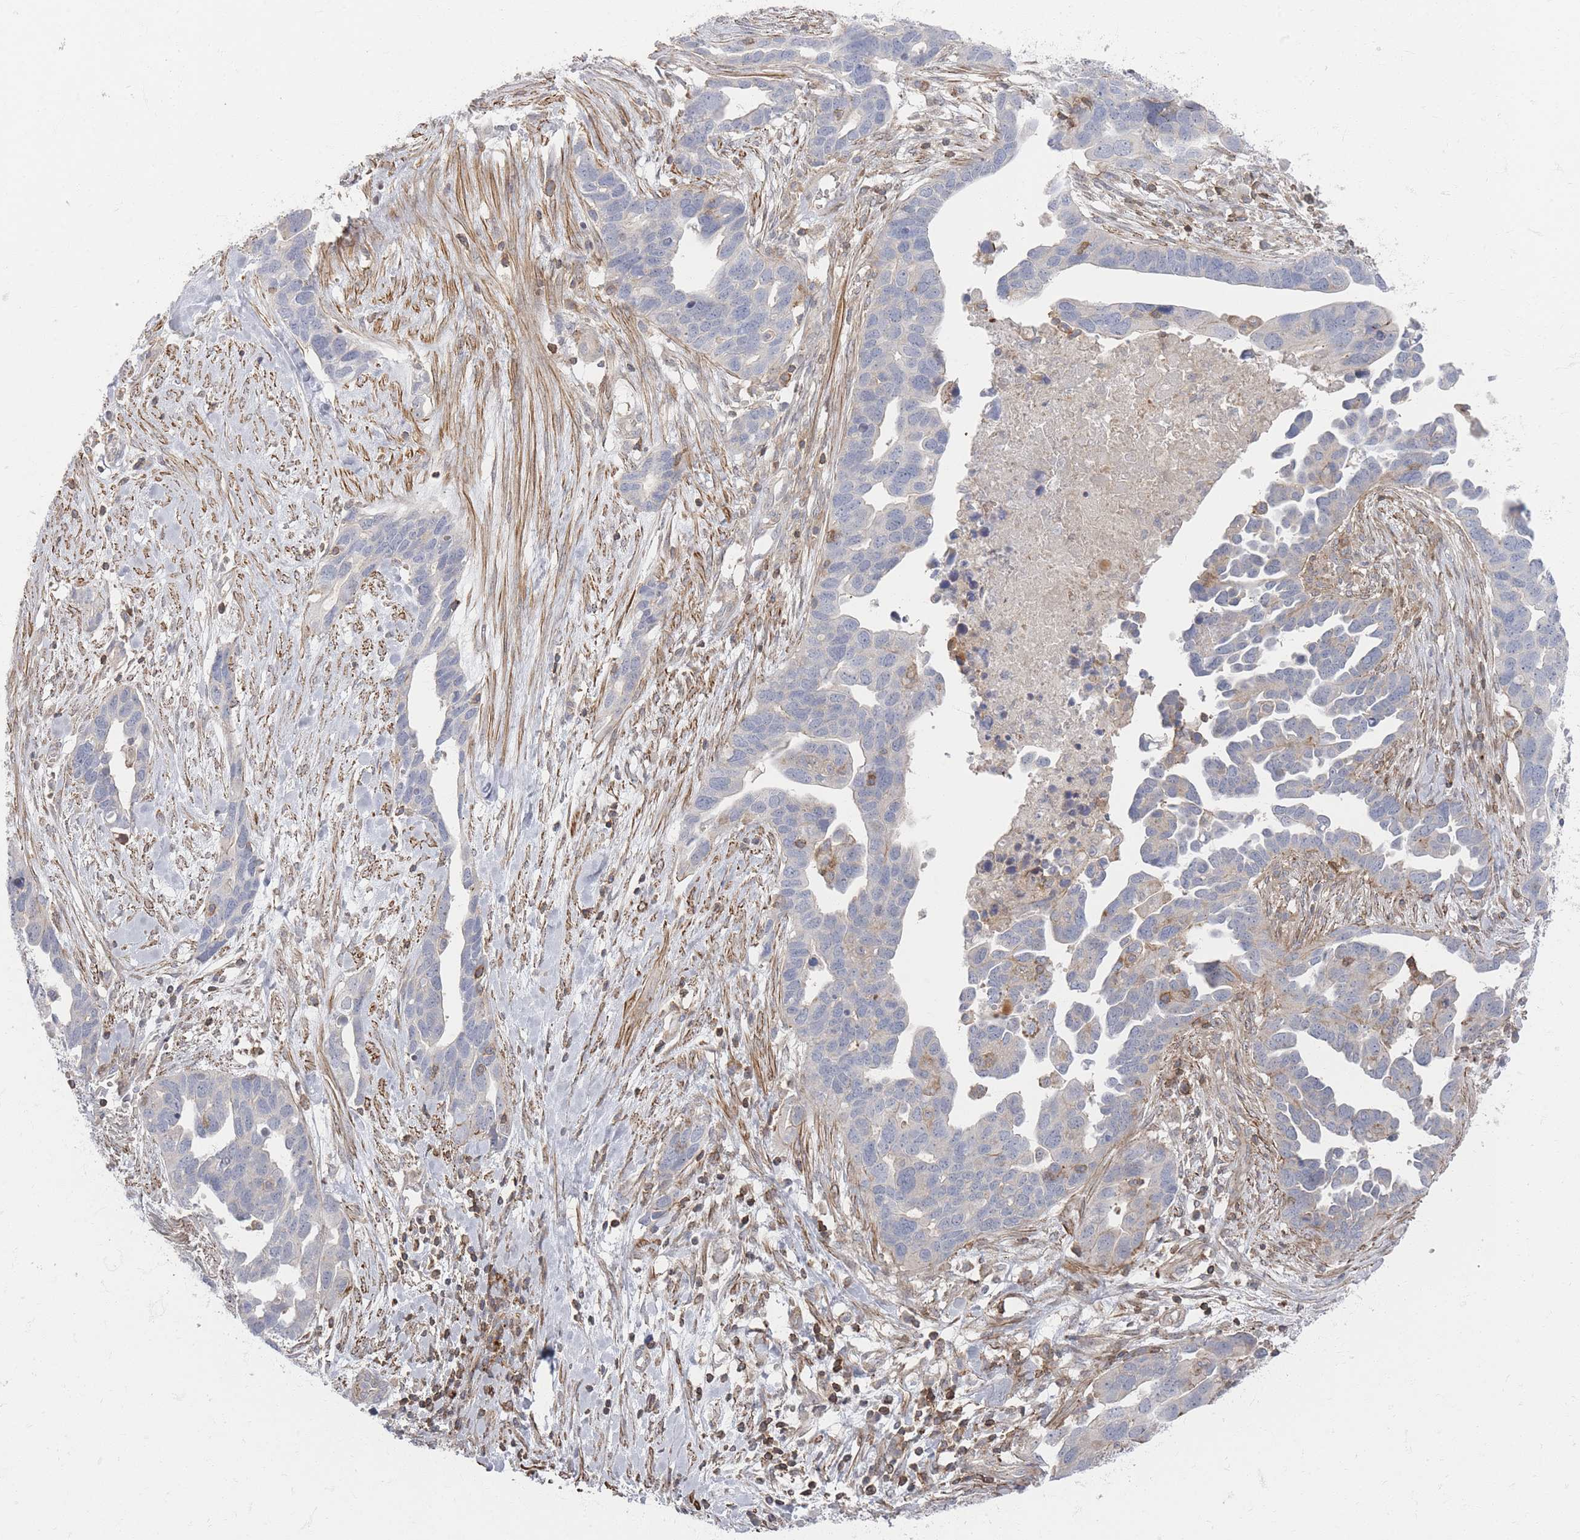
{"staining": {"intensity": "negative", "quantity": "none", "location": "none"}, "tissue": "ovarian cancer", "cell_type": "Tumor cells", "image_type": "cancer", "snomed": [{"axis": "morphology", "description": "Cystadenocarcinoma, serous, NOS"}, {"axis": "topography", "description": "Ovary"}], "caption": "Ovarian serous cystadenocarcinoma was stained to show a protein in brown. There is no significant expression in tumor cells.", "gene": "ZNF852", "patient": {"sex": "female", "age": 54}}